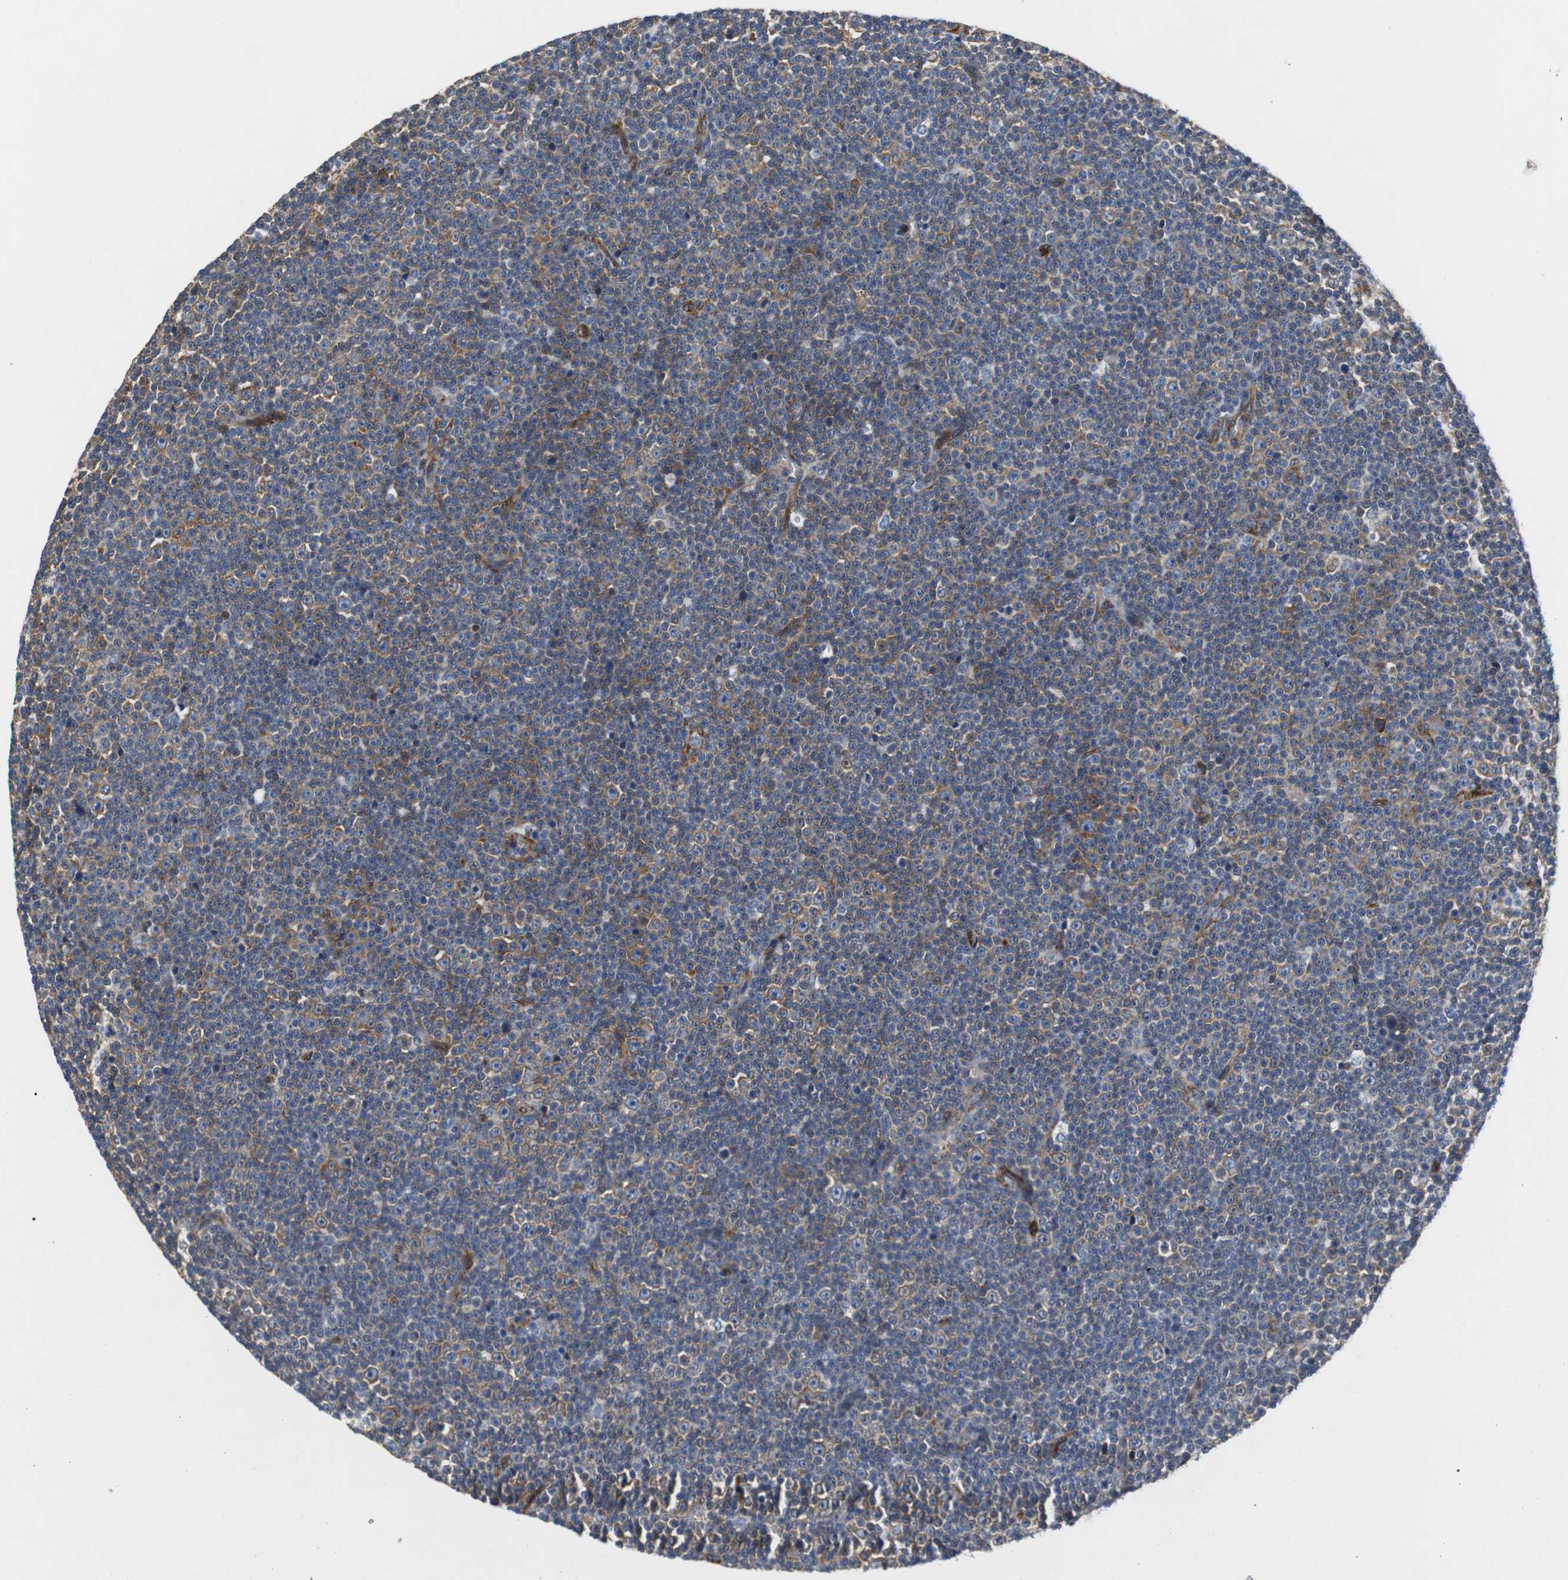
{"staining": {"intensity": "weak", "quantity": ">75%", "location": "cytoplasmic/membranous"}, "tissue": "lymphoma", "cell_type": "Tumor cells", "image_type": "cancer", "snomed": [{"axis": "morphology", "description": "Malignant lymphoma, non-Hodgkin's type, Low grade"}, {"axis": "topography", "description": "Lymph node"}], "caption": "The image reveals staining of lymphoma, revealing weak cytoplasmic/membranous protein expression (brown color) within tumor cells.", "gene": "ISCU", "patient": {"sex": "female", "age": 67}}